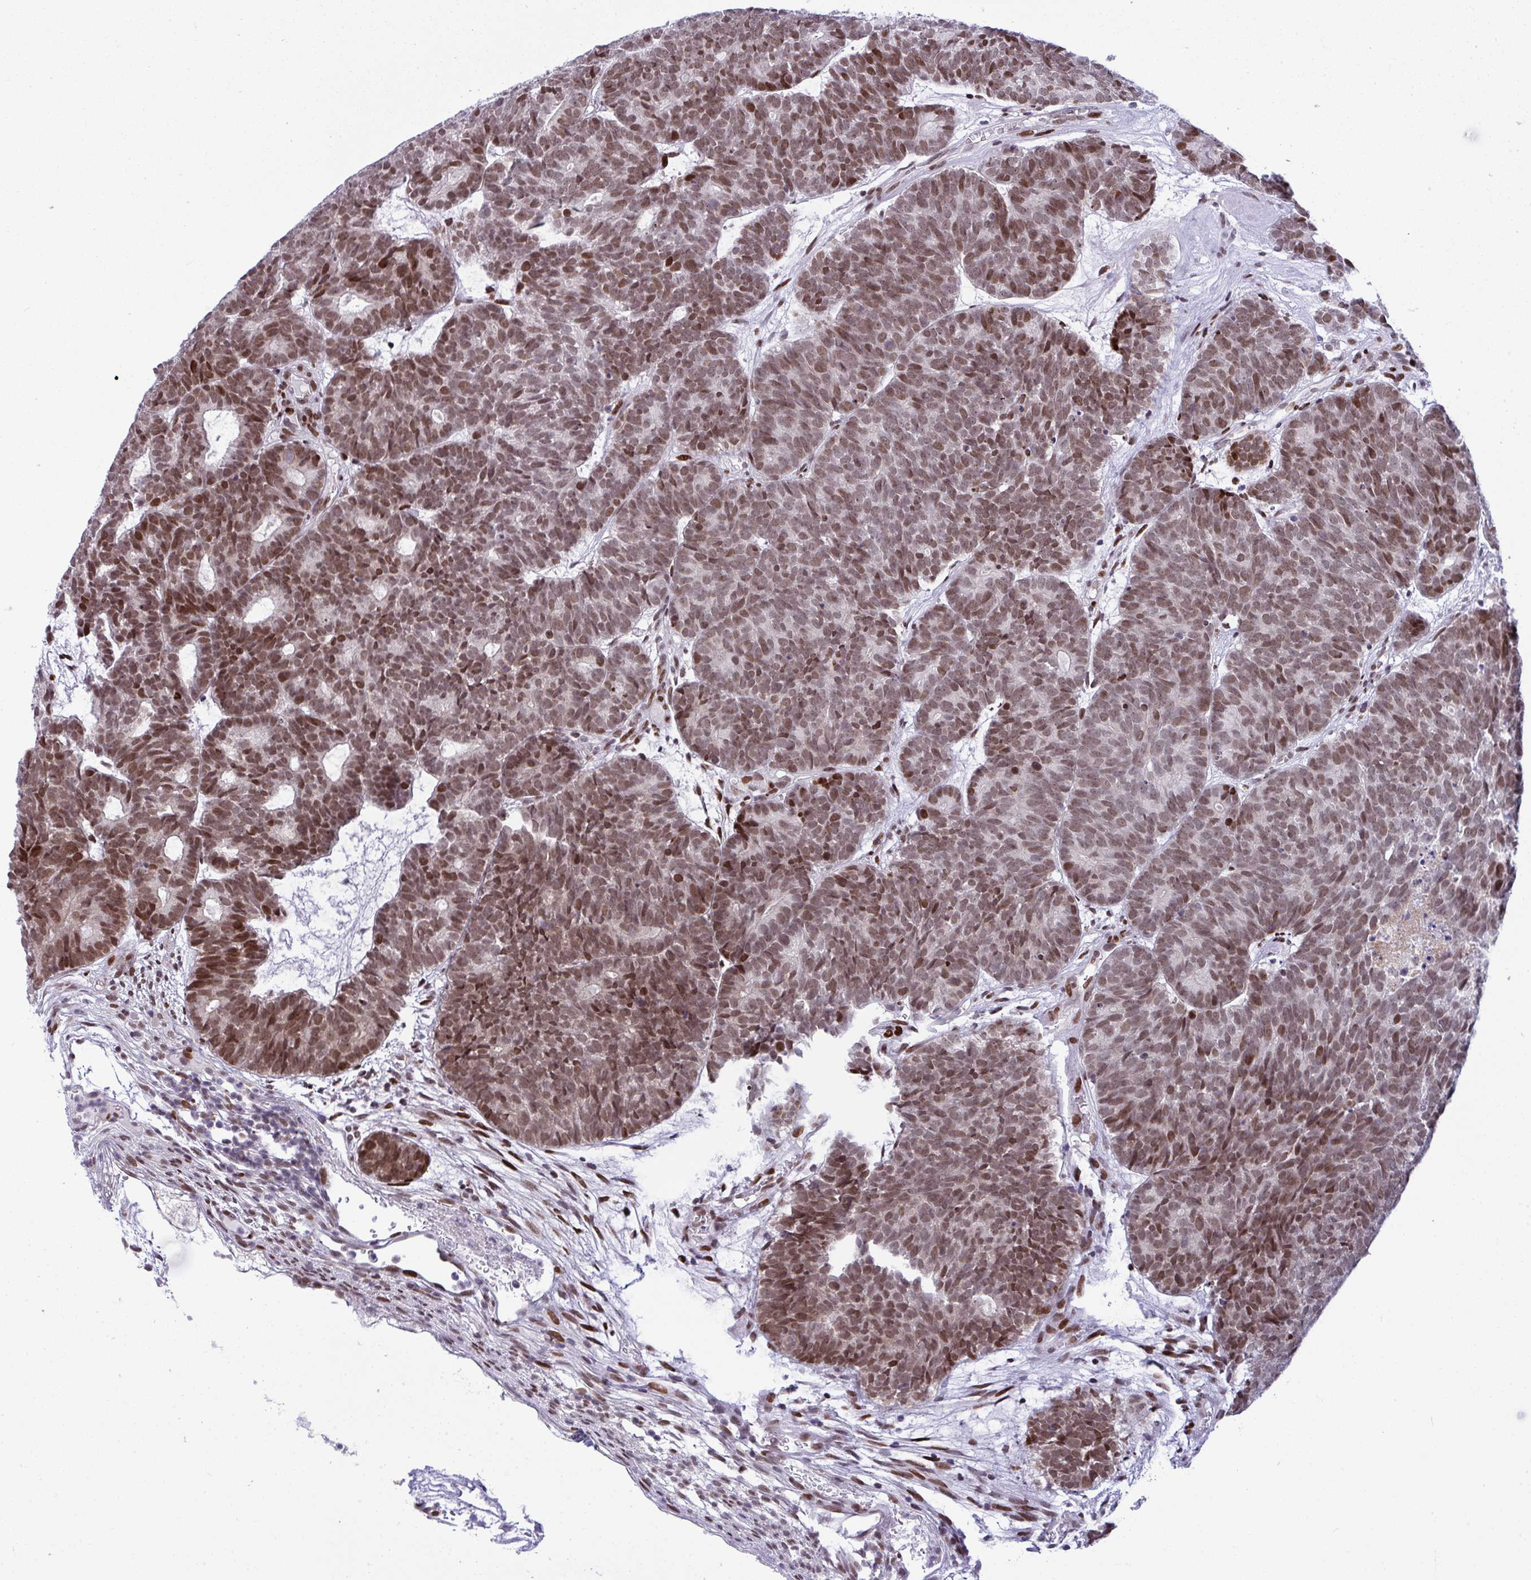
{"staining": {"intensity": "moderate", "quantity": ">75%", "location": "nuclear"}, "tissue": "head and neck cancer", "cell_type": "Tumor cells", "image_type": "cancer", "snomed": [{"axis": "morphology", "description": "Adenocarcinoma, NOS"}, {"axis": "topography", "description": "Head-Neck"}], "caption": "High-magnification brightfield microscopy of head and neck adenocarcinoma stained with DAB (brown) and counterstained with hematoxylin (blue). tumor cells exhibit moderate nuclear positivity is appreciated in approximately>75% of cells.", "gene": "ZFHX3", "patient": {"sex": "female", "age": 81}}